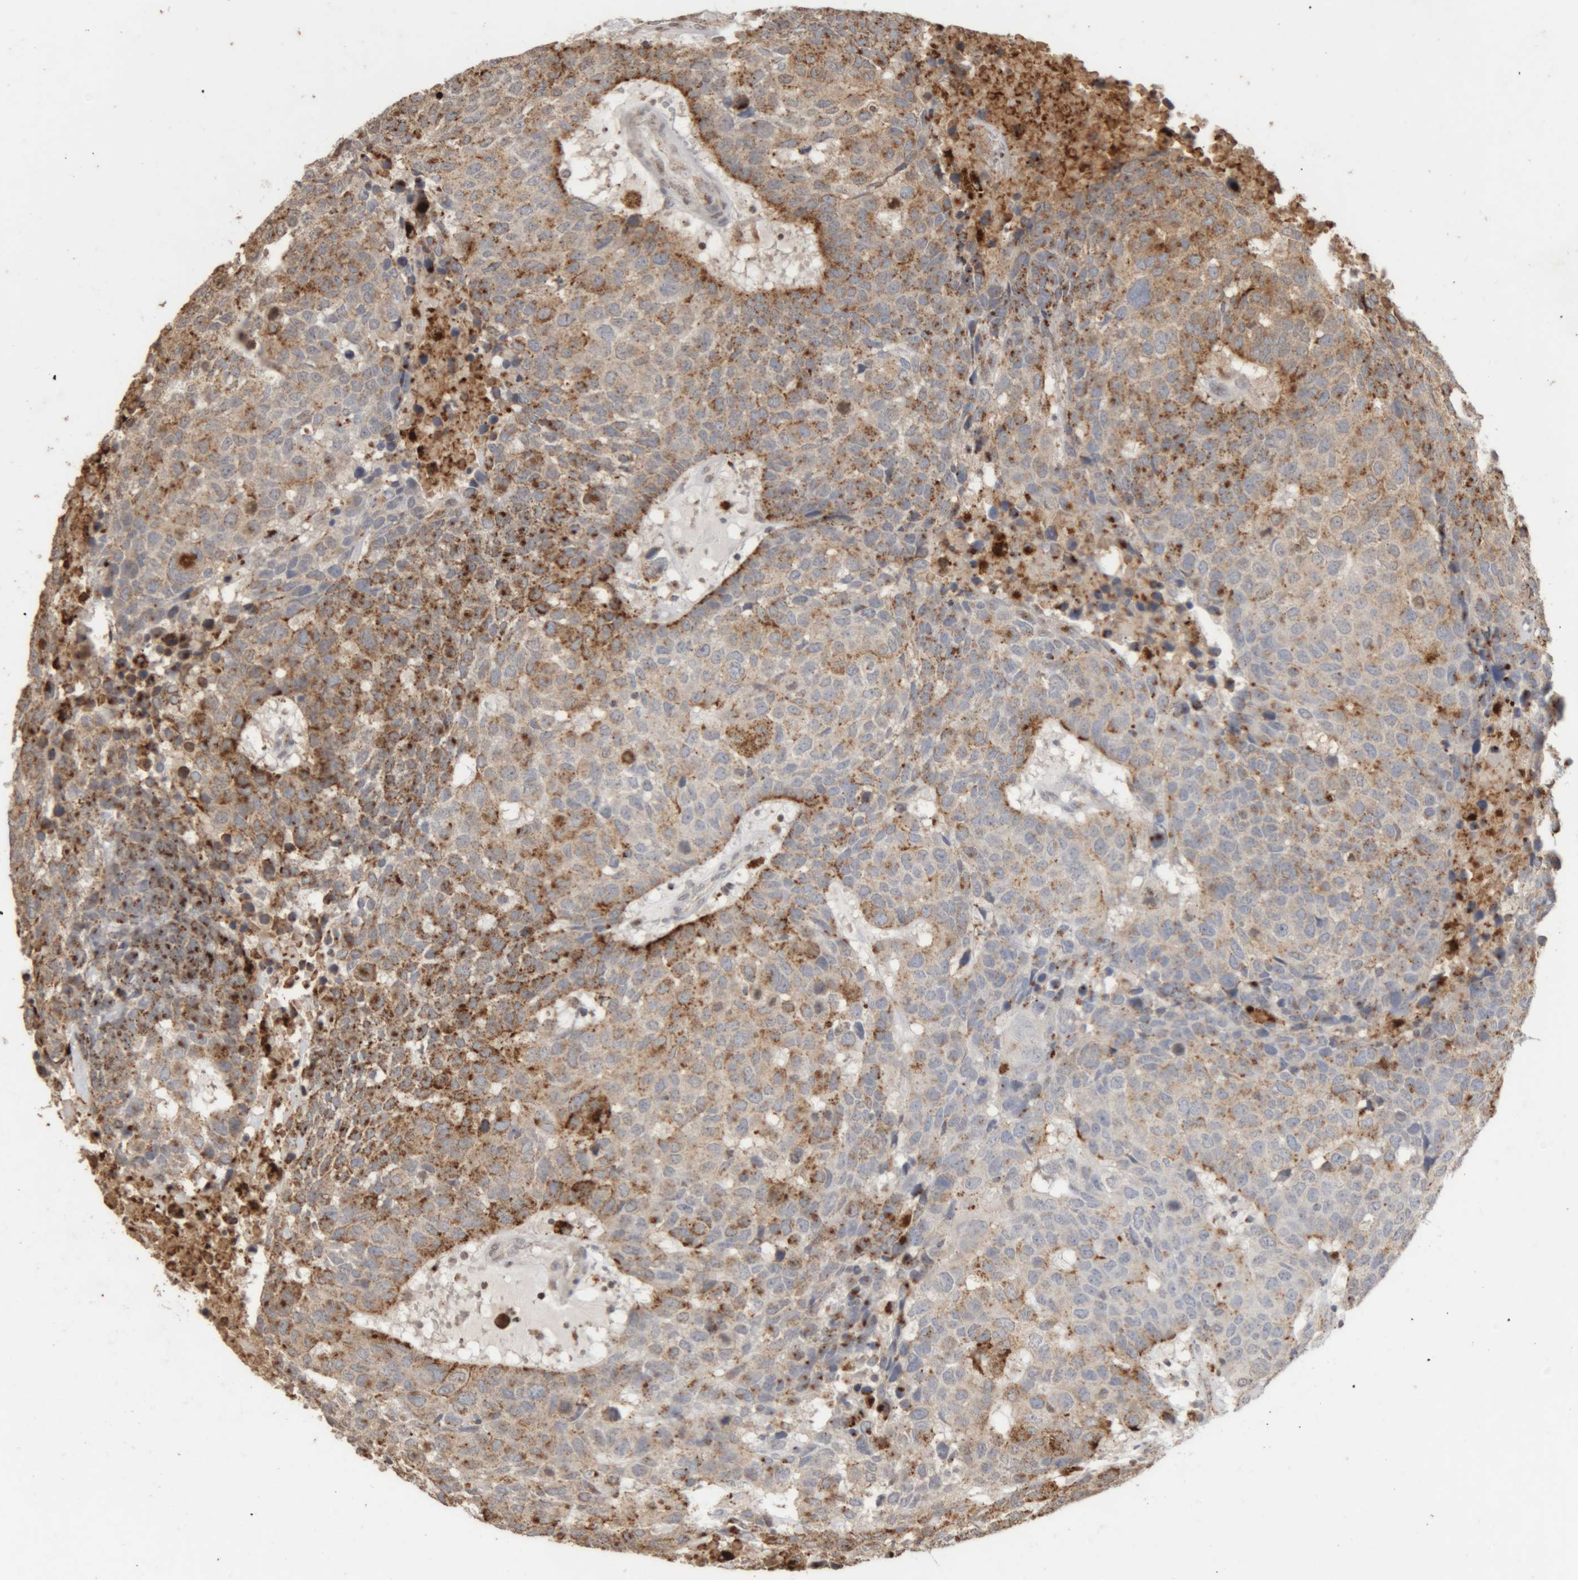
{"staining": {"intensity": "moderate", "quantity": "25%-75%", "location": "cytoplasmic/membranous"}, "tissue": "head and neck cancer", "cell_type": "Tumor cells", "image_type": "cancer", "snomed": [{"axis": "morphology", "description": "Squamous cell carcinoma, NOS"}, {"axis": "topography", "description": "Head-Neck"}], "caption": "Moderate cytoplasmic/membranous expression is appreciated in about 25%-75% of tumor cells in head and neck squamous cell carcinoma.", "gene": "ARSA", "patient": {"sex": "male", "age": 66}}